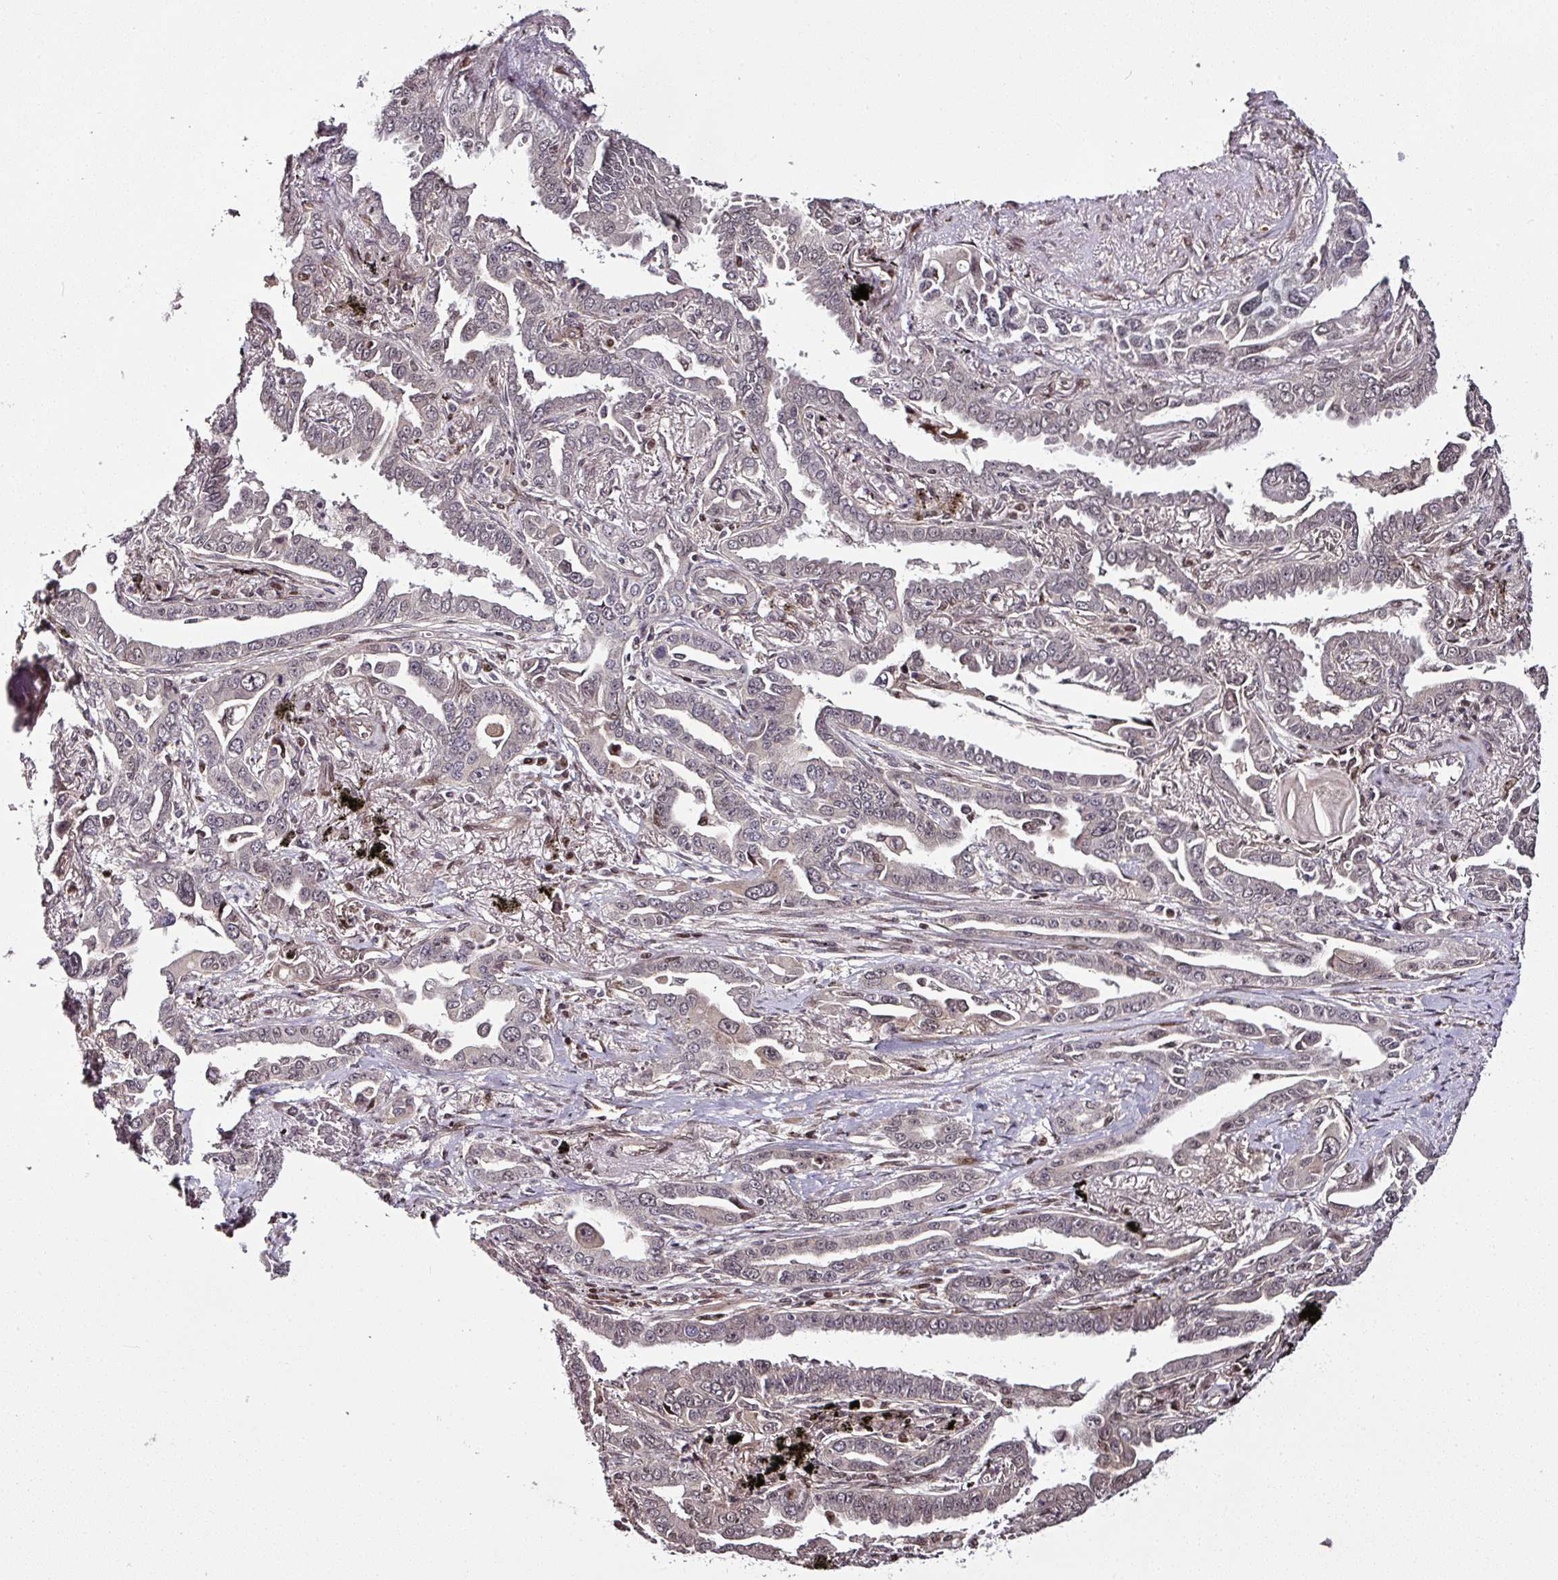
{"staining": {"intensity": "negative", "quantity": "none", "location": "none"}, "tissue": "lung cancer", "cell_type": "Tumor cells", "image_type": "cancer", "snomed": [{"axis": "morphology", "description": "Adenocarcinoma, NOS"}, {"axis": "topography", "description": "Lung"}], "caption": "Lung cancer (adenocarcinoma) stained for a protein using immunohistochemistry (IHC) shows no expression tumor cells.", "gene": "COPRS", "patient": {"sex": "male", "age": 67}}